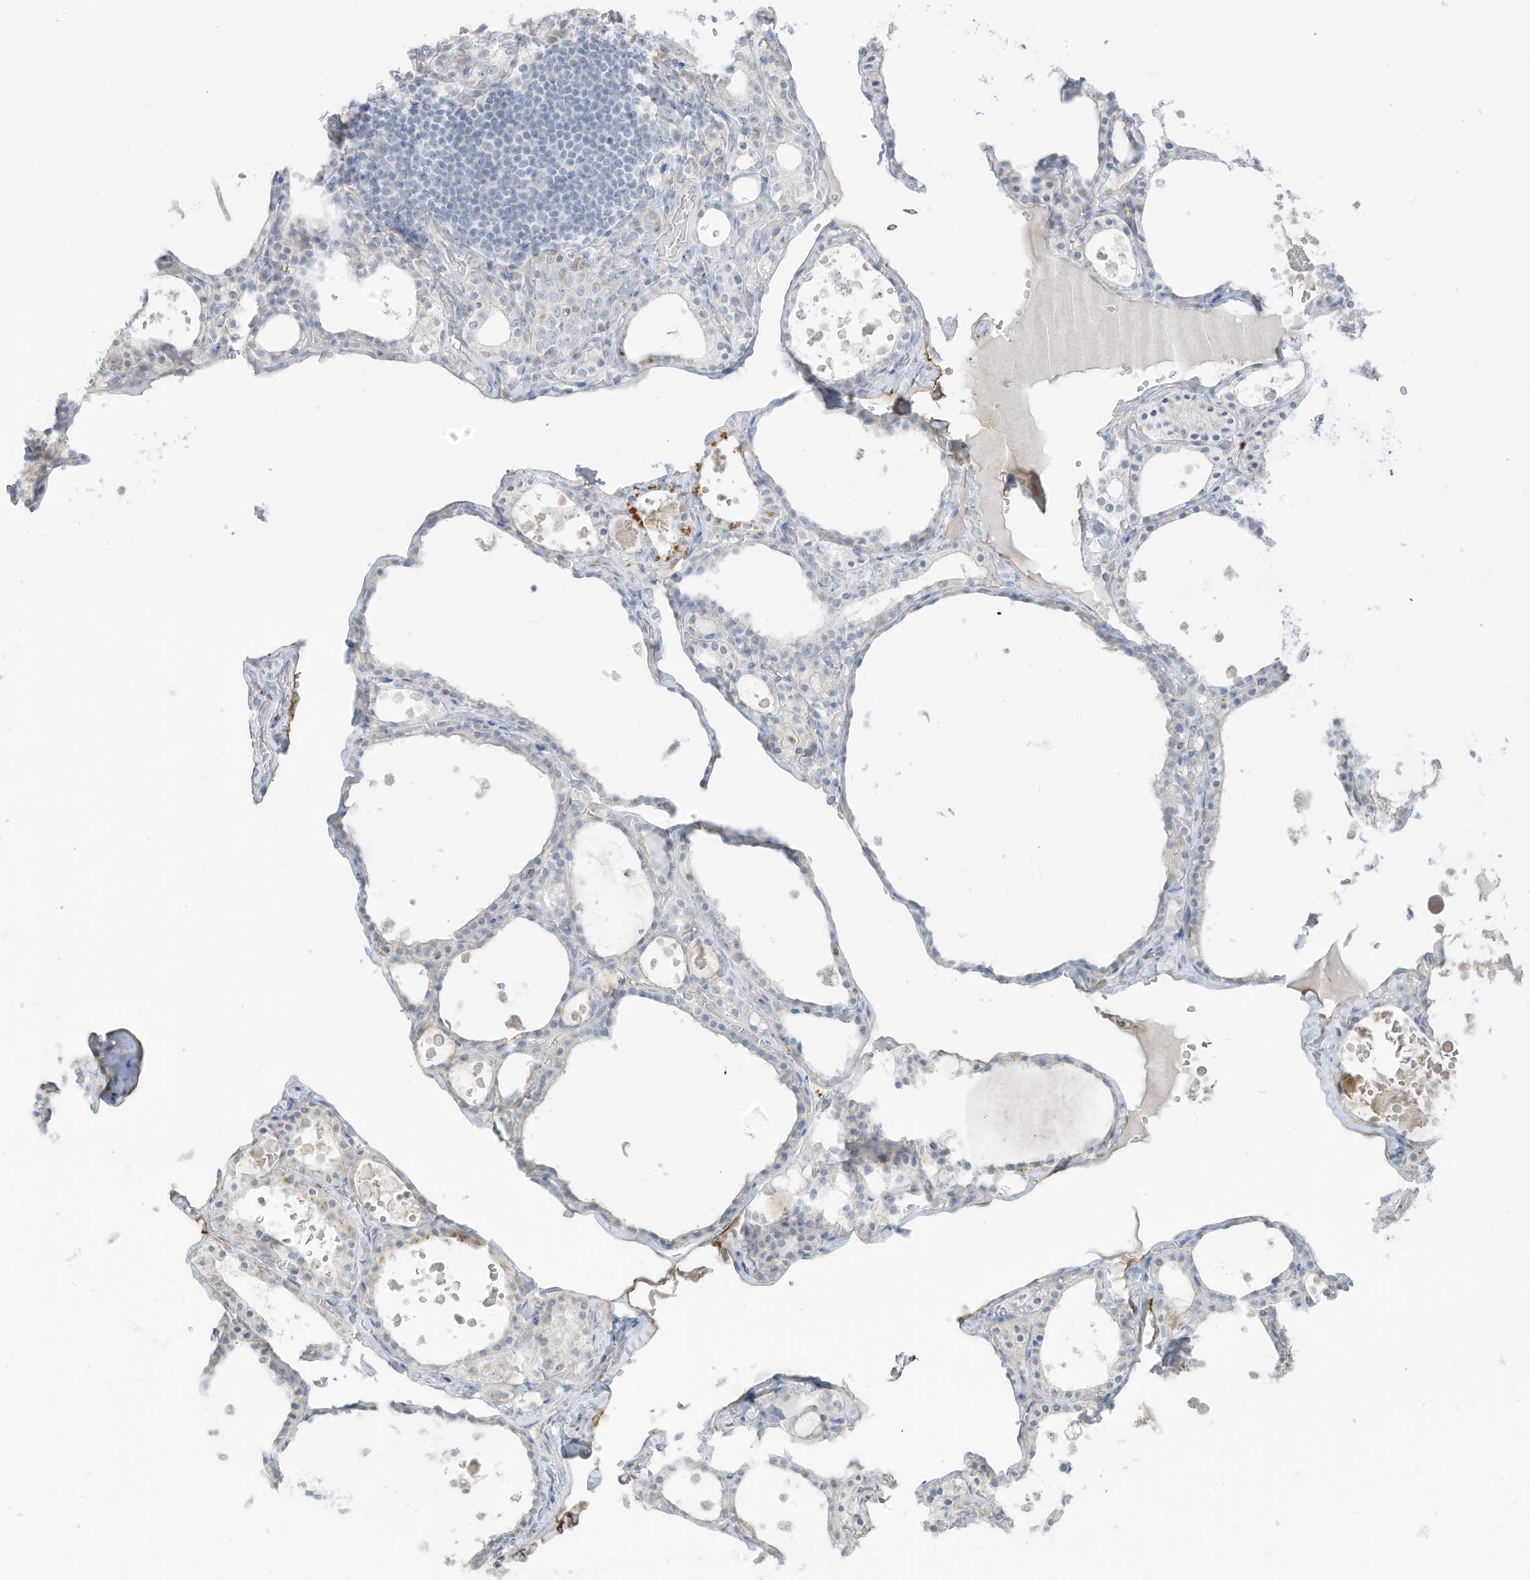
{"staining": {"intensity": "negative", "quantity": "none", "location": "none"}, "tissue": "thyroid gland", "cell_type": "Glandular cells", "image_type": "normal", "snomed": [{"axis": "morphology", "description": "Normal tissue, NOS"}, {"axis": "topography", "description": "Thyroid gland"}], "caption": "Protein analysis of benign thyroid gland displays no significant expression in glandular cells.", "gene": "C11orf87", "patient": {"sex": "male", "age": 56}}